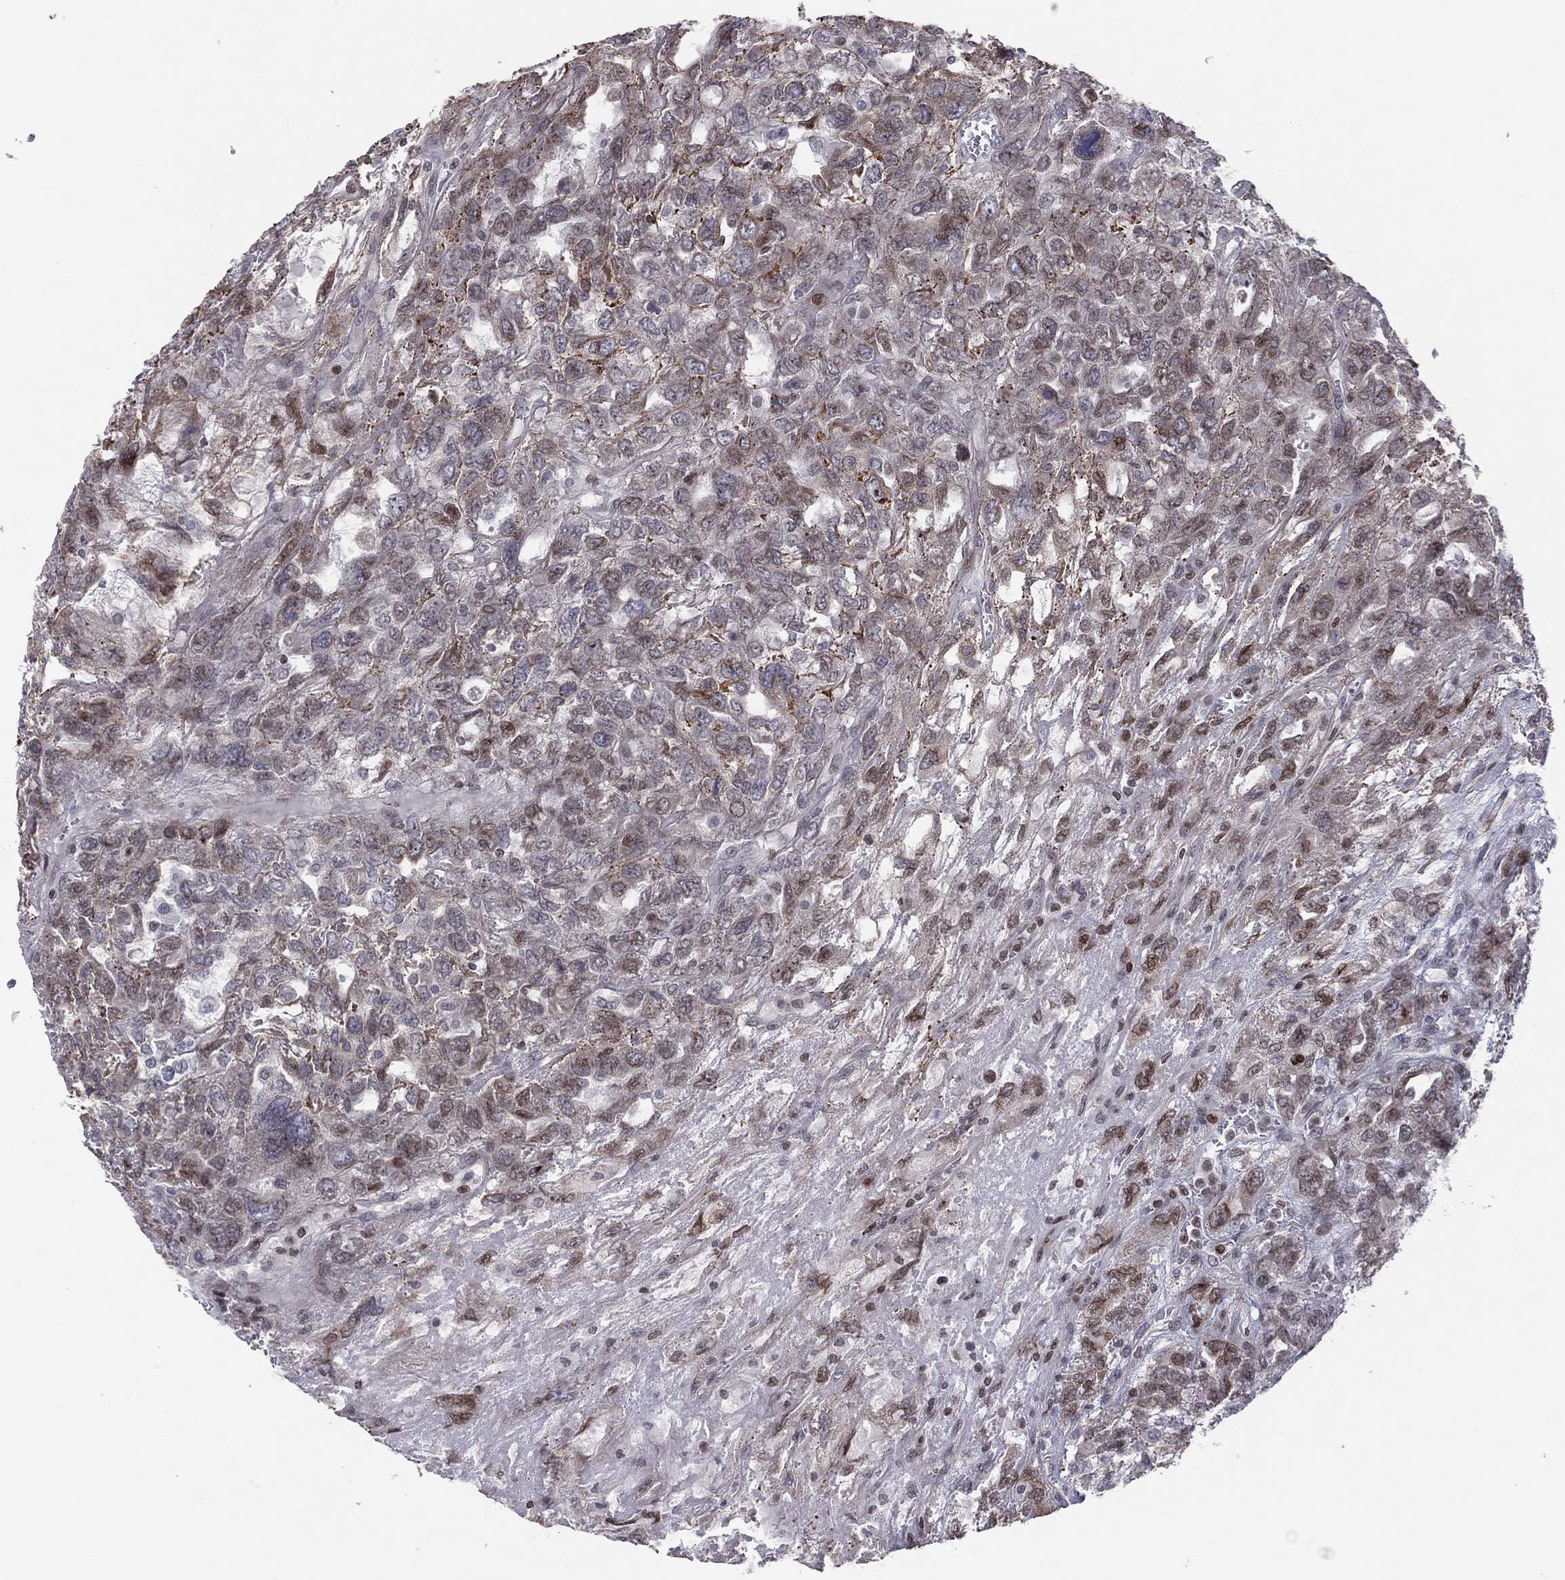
{"staining": {"intensity": "moderate", "quantity": "25%-75%", "location": "cytoplasmic/membranous,nuclear"}, "tissue": "testis cancer", "cell_type": "Tumor cells", "image_type": "cancer", "snomed": [{"axis": "morphology", "description": "Seminoma, NOS"}, {"axis": "topography", "description": "Testis"}], "caption": "A histopathology image of seminoma (testis) stained for a protein reveals moderate cytoplasmic/membranous and nuclear brown staining in tumor cells.", "gene": "DBF4B", "patient": {"sex": "male", "age": 52}}